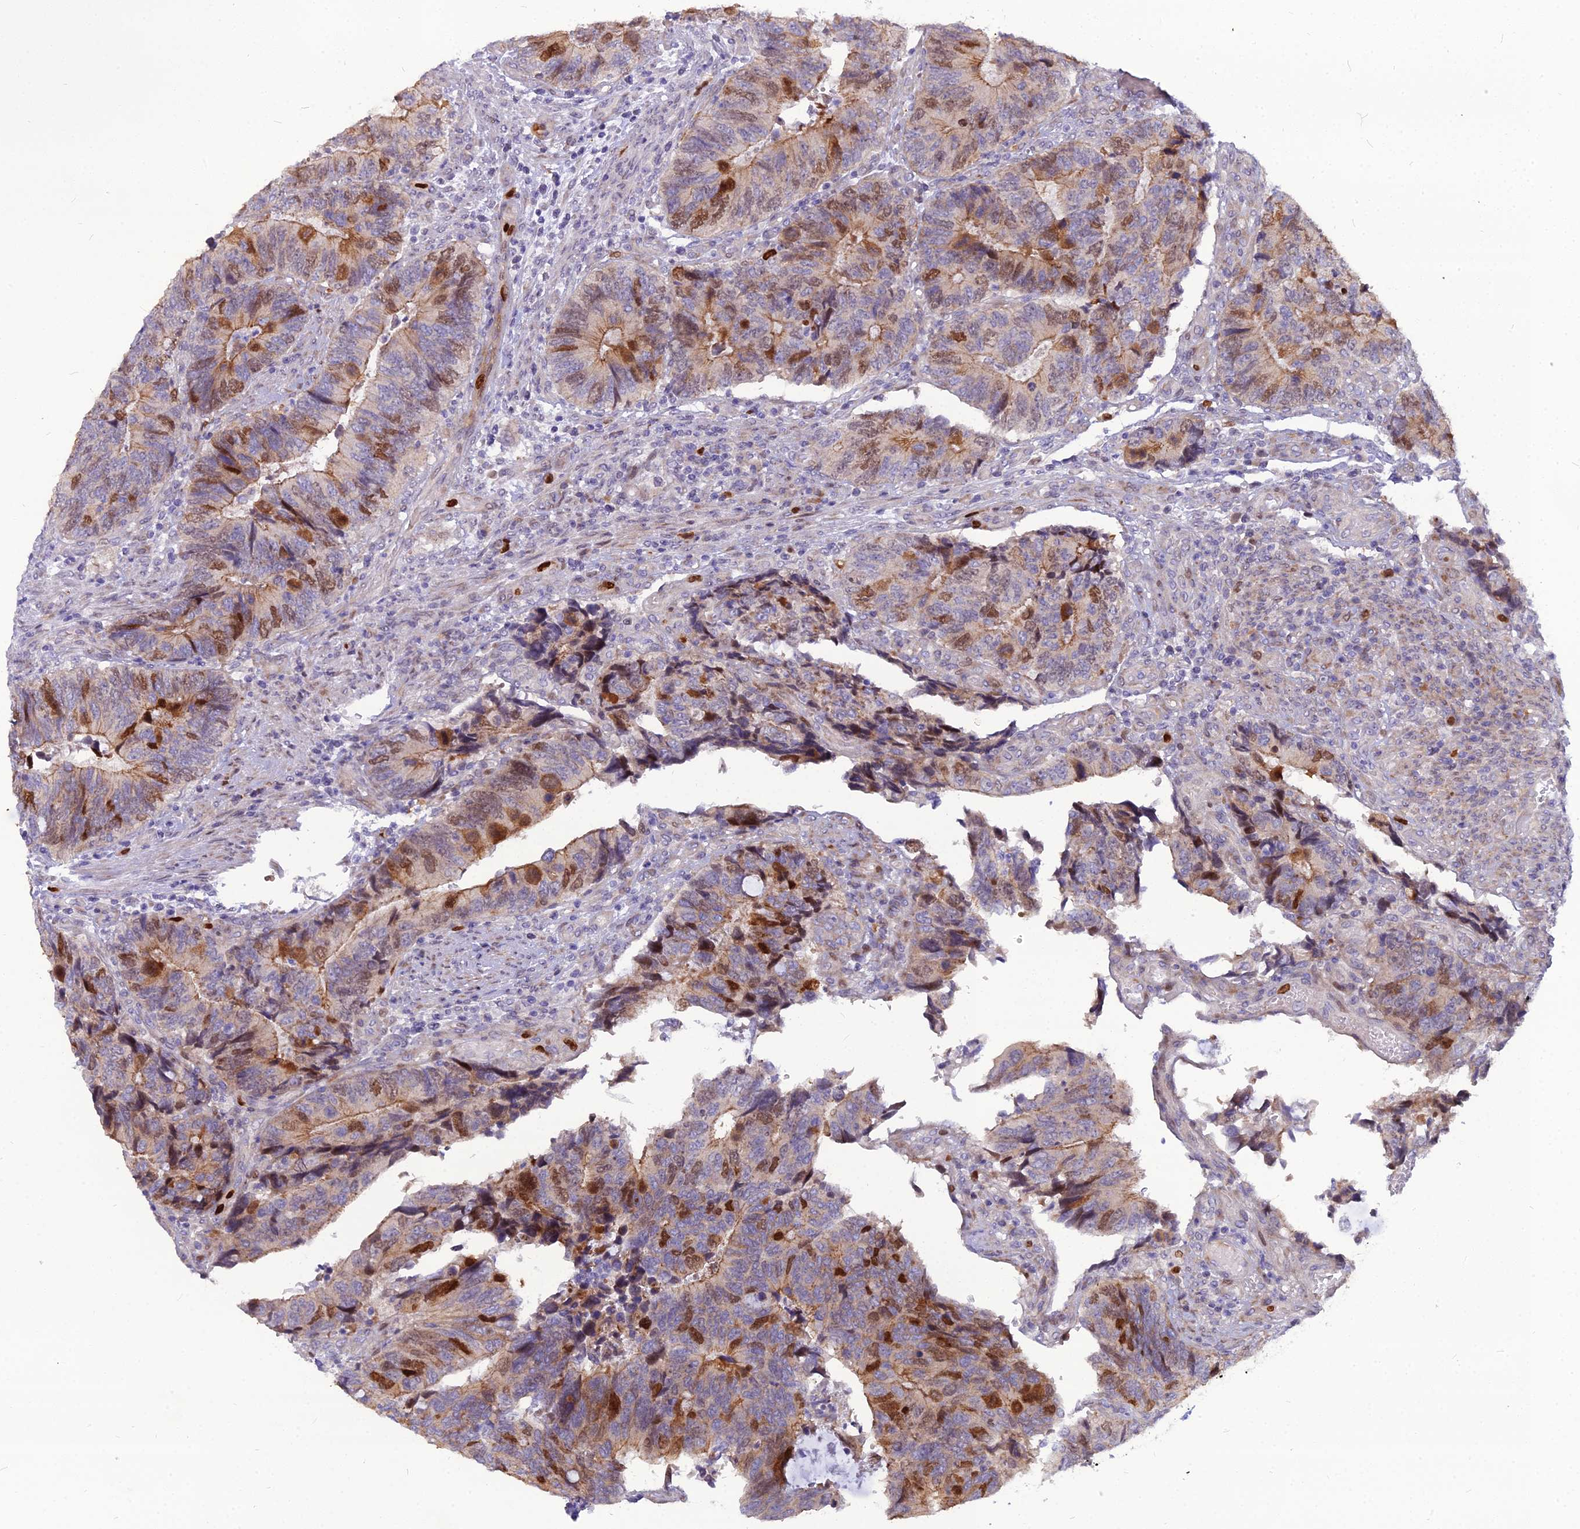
{"staining": {"intensity": "moderate", "quantity": "25%-75%", "location": "cytoplasmic/membranous,nuclear"}, "tissue": "colorectal cancer", "cell_type": "Tumor cells", "image_type": "cancer", "snomed": [{"axis": "morphology", "description": "Adenocarcinoma, NOS"}, {"axis": "topography", "description": "Colon"}], "caption": "This is an image of immunohistochemistry staining of colorectal cancer, which shows moderate expression in the cytoplasmic/membranous and nuclear of tumor cells.", "gene": "NUSAP1", "patient": {"sex": "male", "age": 87}}